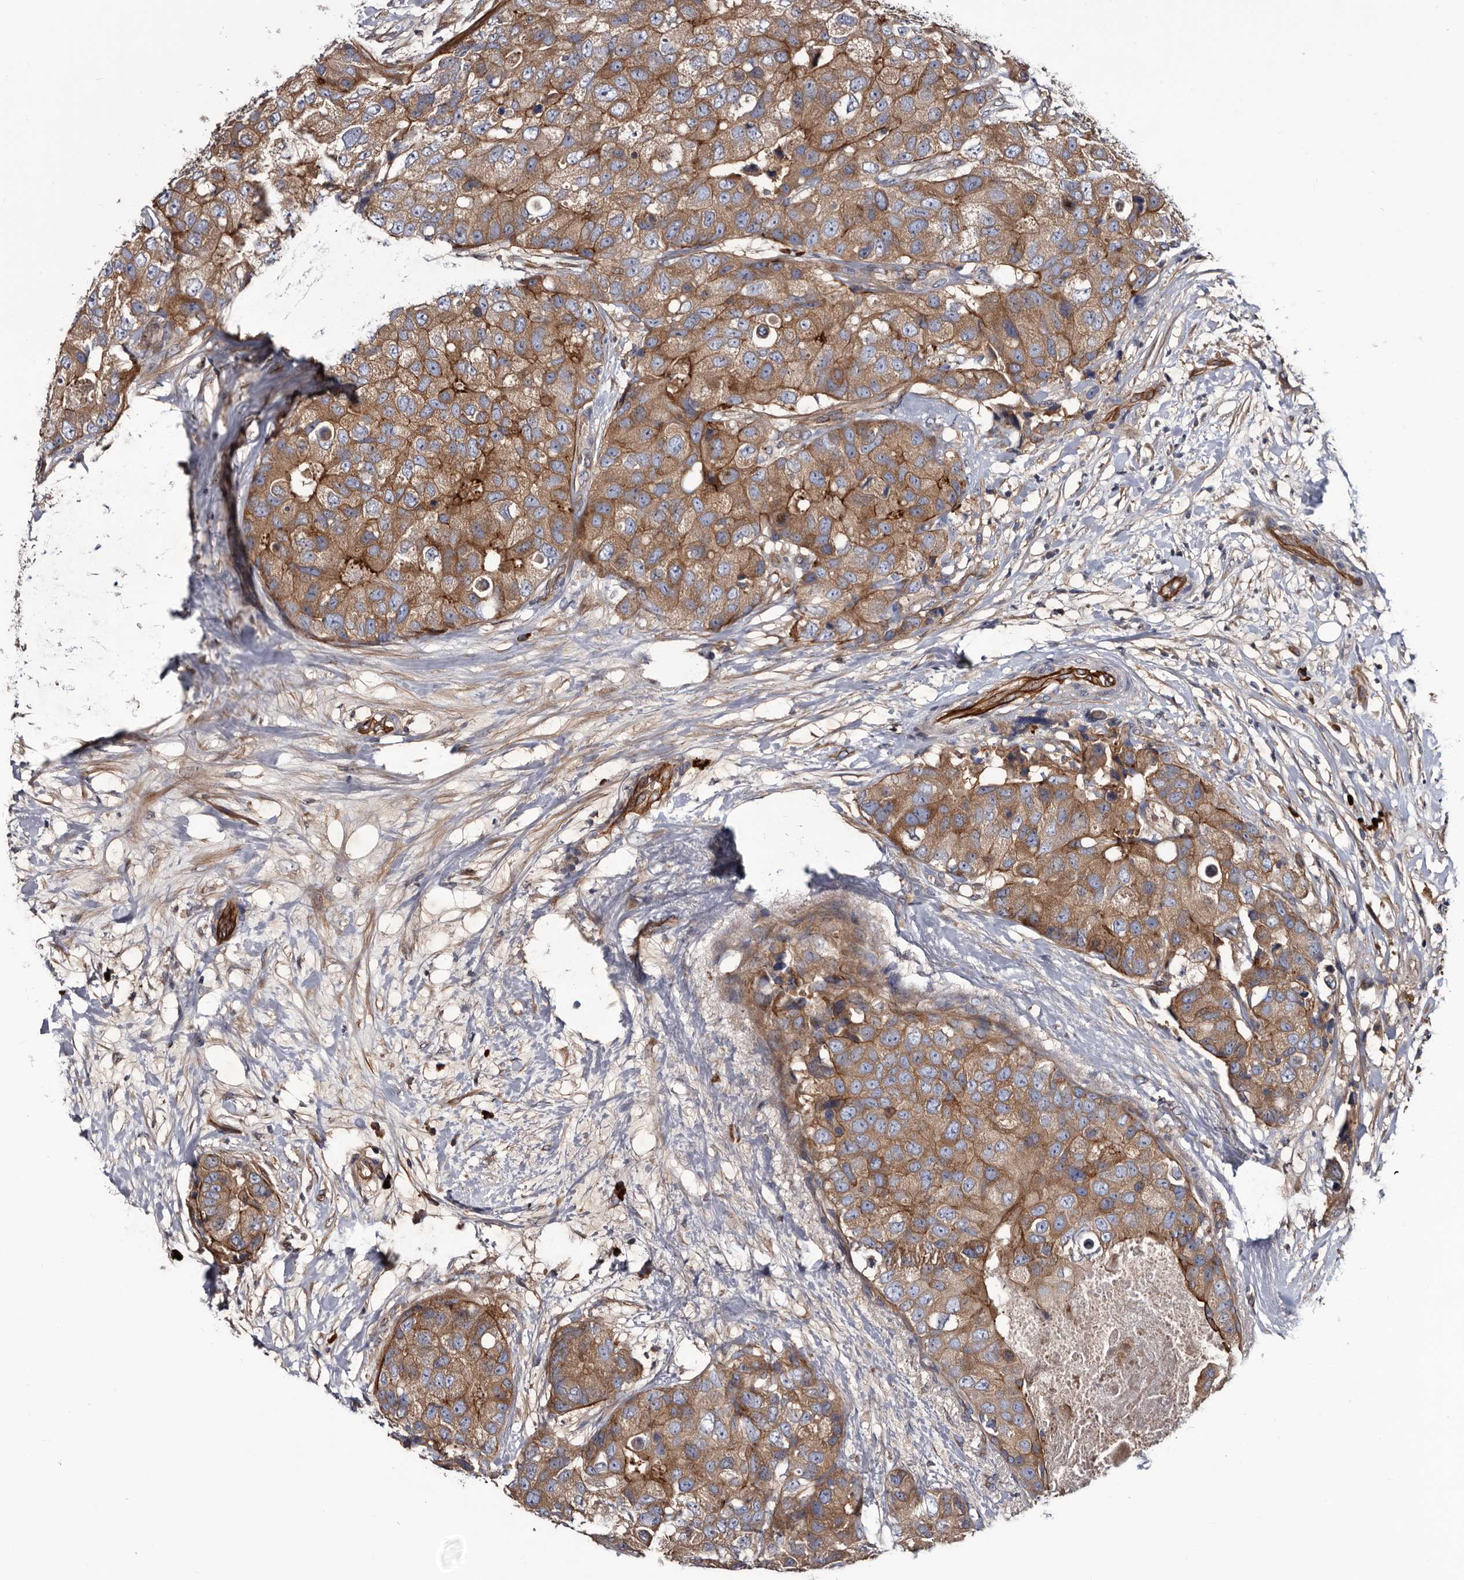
{"staining": {"intensity": "moderate", "quantity": ">75%", "location": "cytoplasmic/membranous"}, "tissue": "breast cancer", "cell_type": "Tumor cells", "image_type": "cancer", "snomed": [{"axis": "morphology", "description": "Duct carcinoma"}, {"axis": "topography", "description": "Breast"}], "caption": "Moderate cytoplasmic/membranous staining is seen in about >75% of tumor cells in breast intraductal carcinoma. (IHC, brightfield microscopy, high magnification).", "gene": "TSPAN17", "patient": {"sex": "female", "age": 62}}